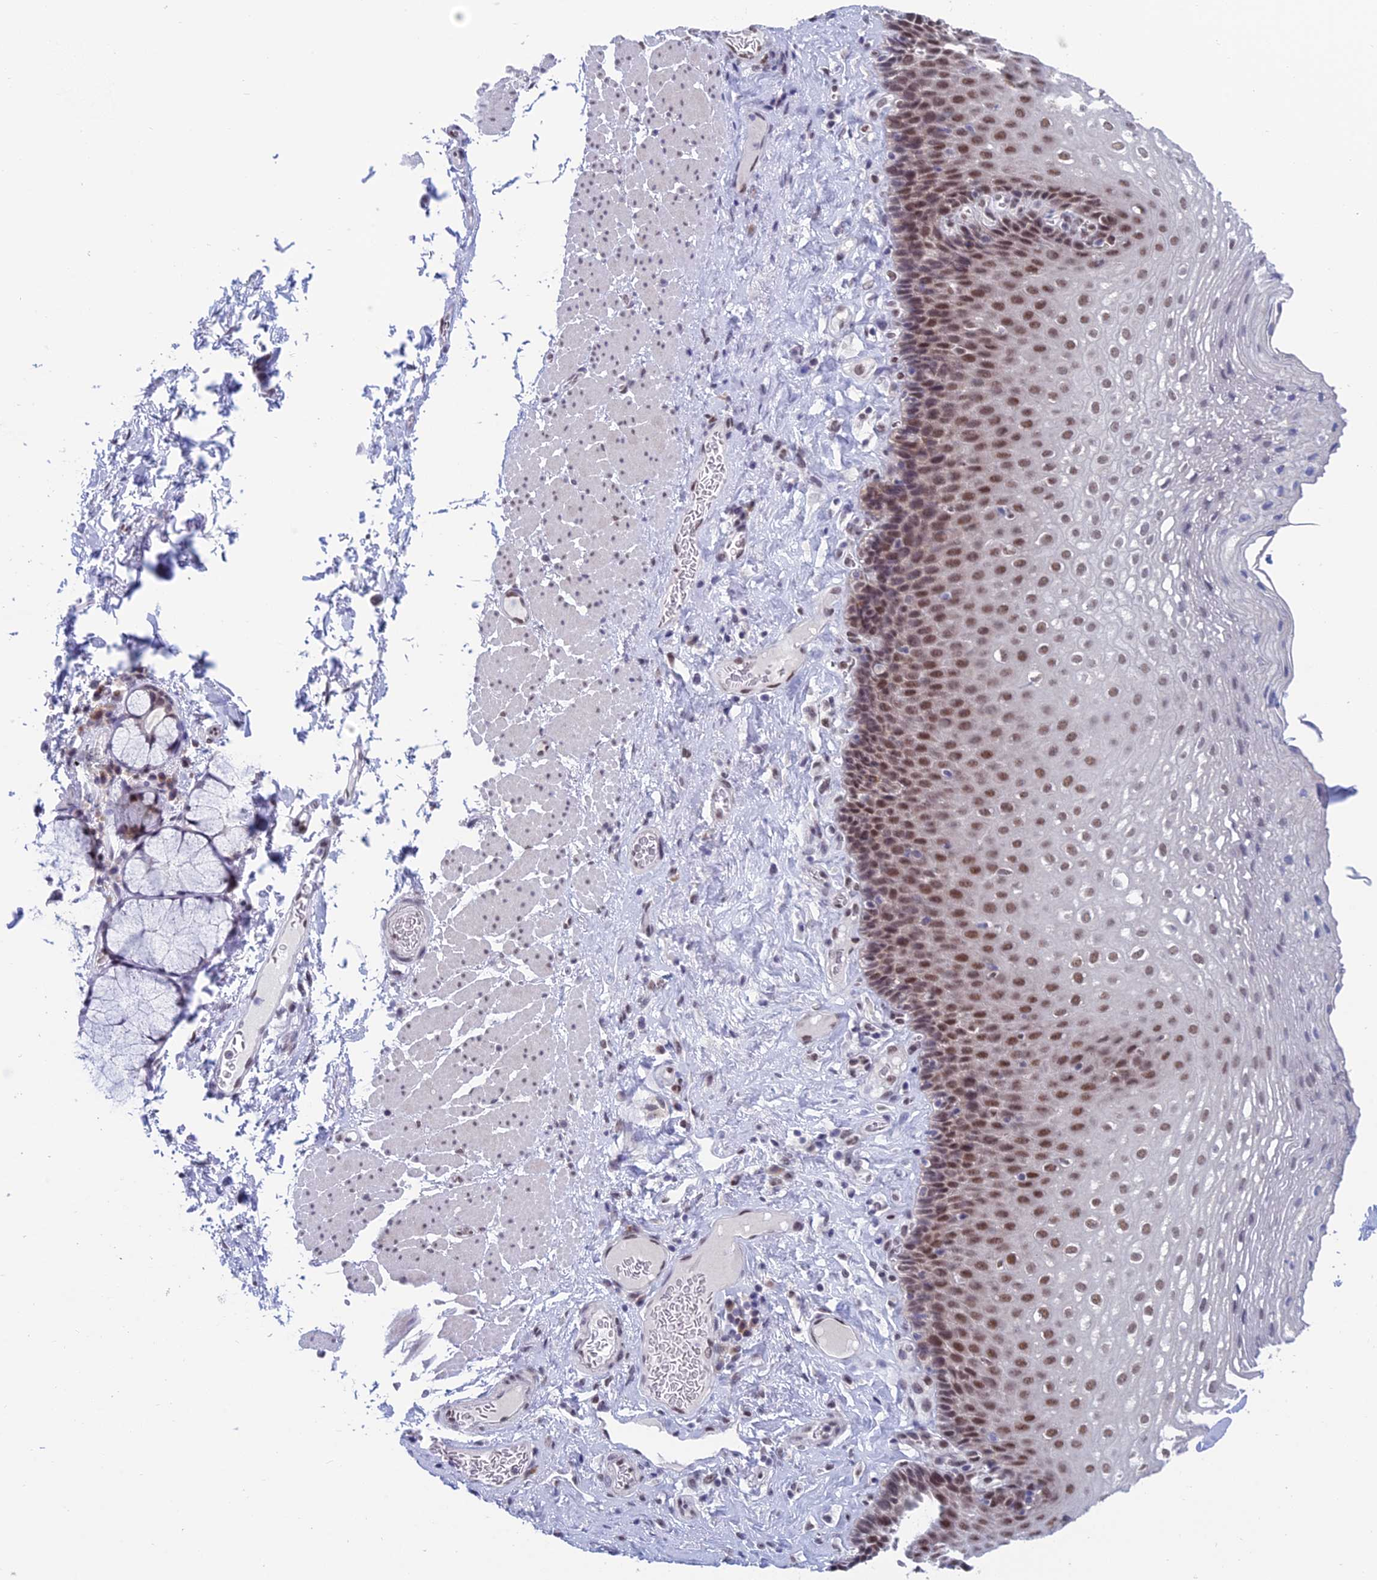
{"staining": {"intensity": "moderate", "quantity": ">75%", "location": "nuclear"}, "tissue": "esophagus", "cell_type": "Squamous epithelial cells", "image_type": "normal", "snomed": [{"axis": "morphology", "description": "Normal tissue, NOS"}, {"axis": "topography", "description": "Esophagus"}], "caption": "This photomicrograph displays IHC staining of benign human esophagus, with medium moderate nuclear staining in approximately >75% of squamous epithelial cells.", "gene": "NABP2", "patient": {"sex": "female", "age": 66}}